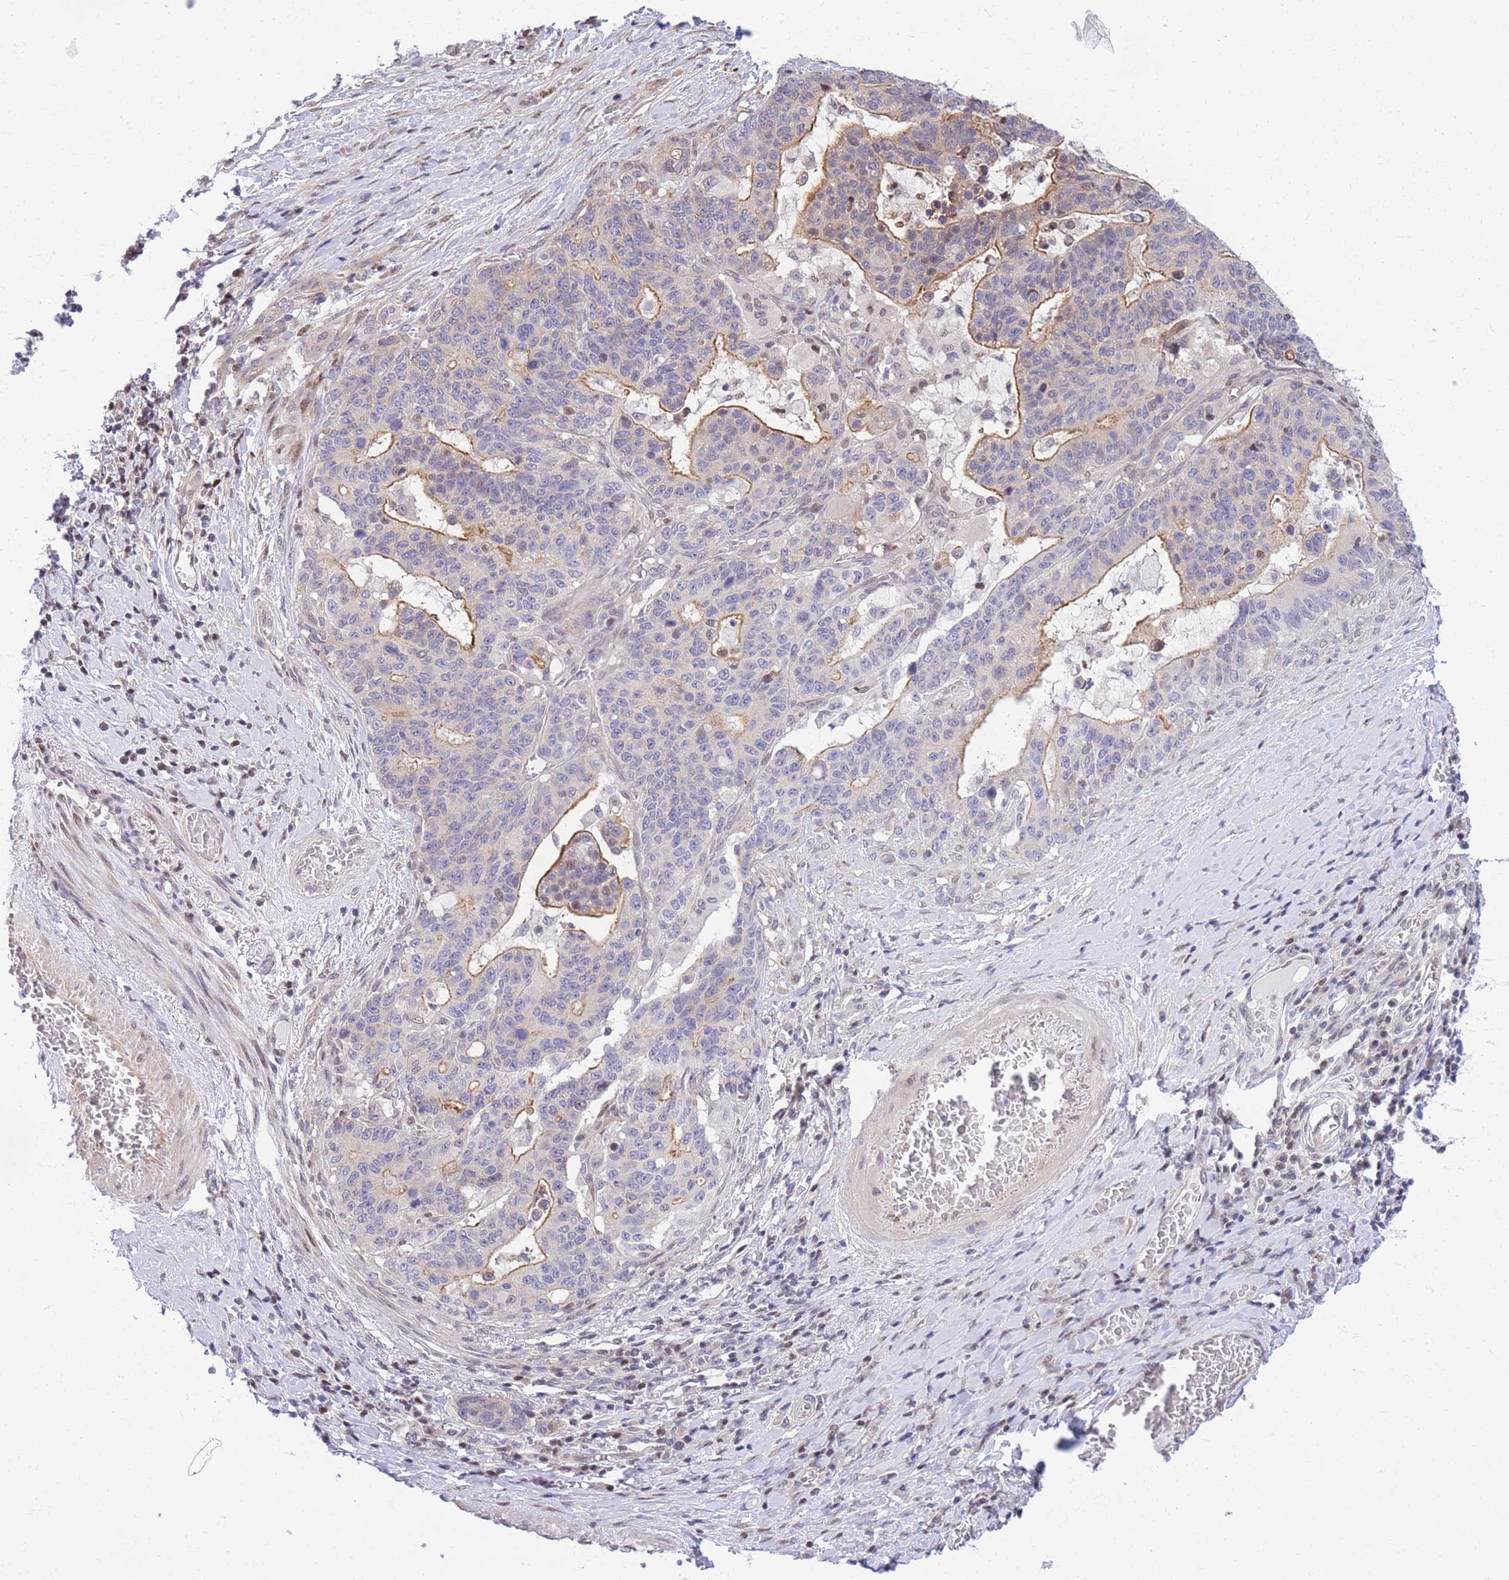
{"staining": {"intensity": "moderate", "quantity": "25%-75%", "location": "cytoplasmic/membranous"}, "tissue": "stomach cancer", "cell_type": "Tumor cells", "image_type": "cancer", "snomed": [{"axis": "morphology", "description": "Normal tissue, NOS"}, {"axis": "morphology", "description": "Adenocarcinoma, NOS"}, {"axis": "topography", "description": "Stomach"}], "caption": "Immunohistochemical staining of human stomach cancer shows moderate cytoplasmic/membranous protein staining in about 25%-75% of tumor cells.", "gene": "CRACD", "patient": {"sex": "female", "age": 64}}